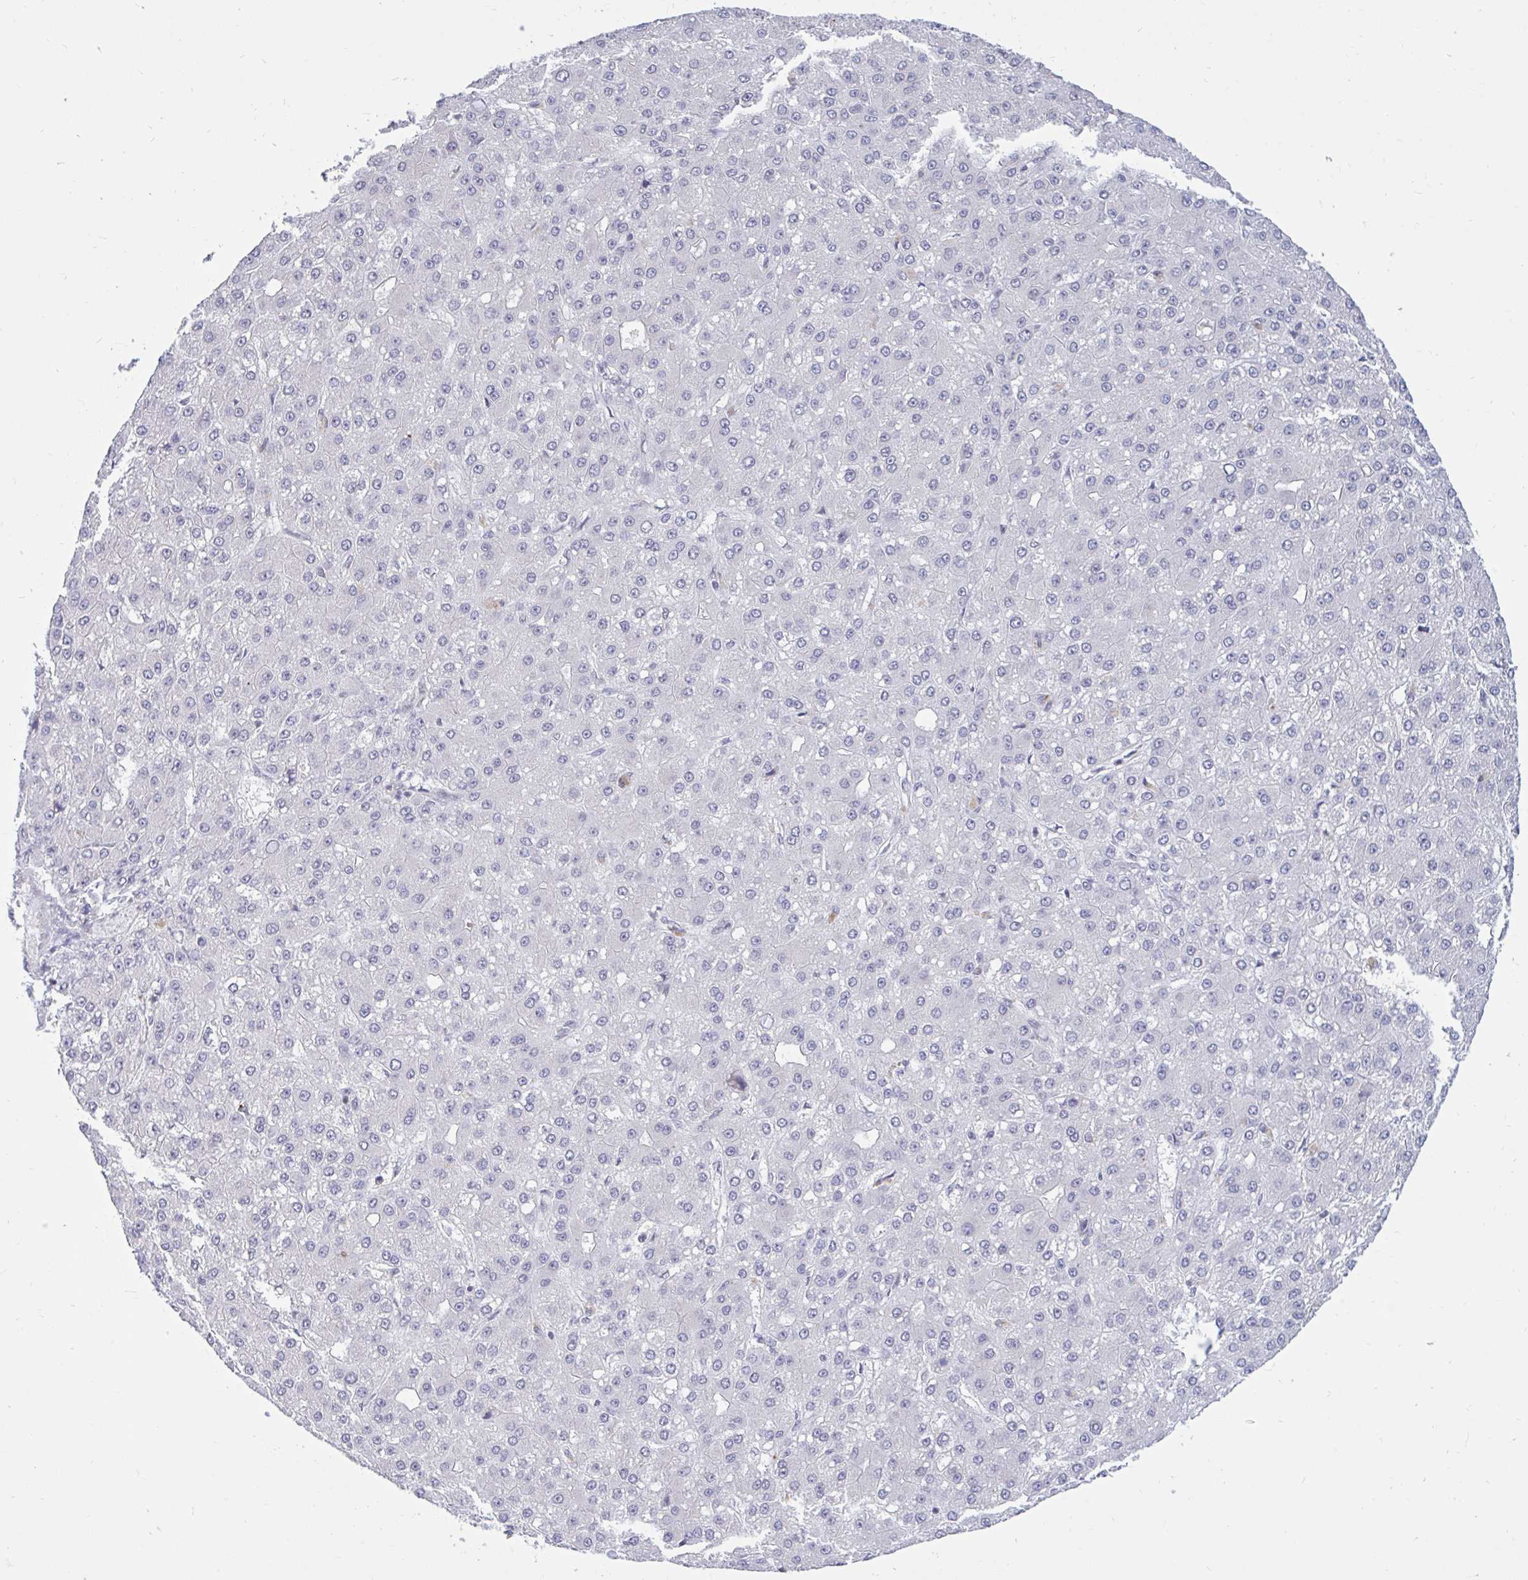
{"staining": {"intensity": "negative", "quantity": "none", "location": "none"}, "tissue": "liver cancer", "cell_type": "Tumor cells", "image_type": "cancer", "snomed": [{"axis": "morphology", "description": "Carcinoma, Hepatocellular, NOS"}, {"axis": "topography", "description": "Liver"}], "caption": "A high-resolution micrograph shows IHC staining of liver cancer (hepatocellular carcinoma), which displays no significant expression in tumor cells.", "gene": "ARPP19", "patient": {"sex": "male", "age": 67}}